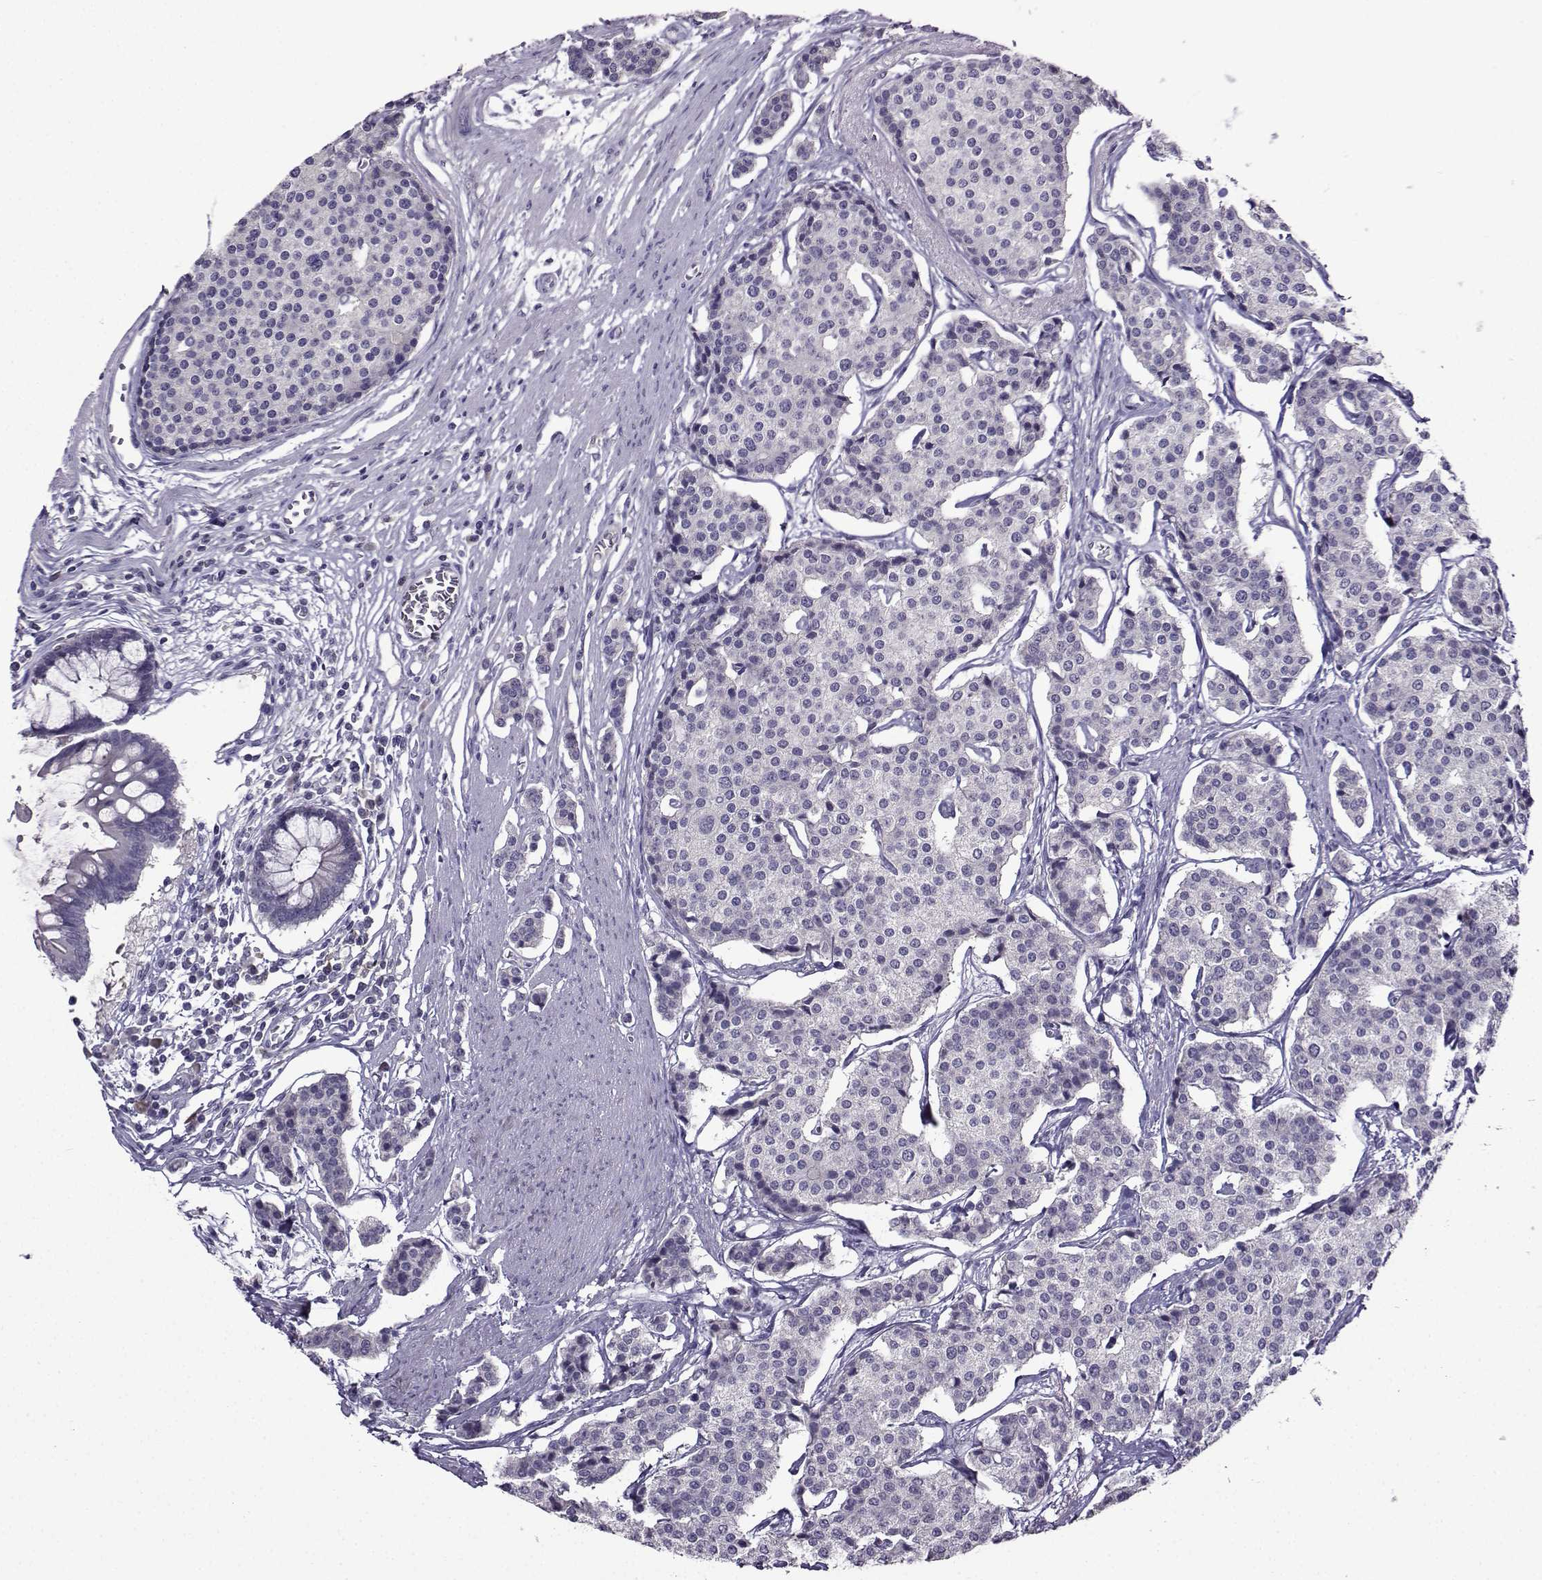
{"staining": {"intensity": "negative", "quantity": "none", "location": "none"}, "tissue": "carcinoid", "cell_type": "Tumor cells", "image_type": "cancer", "snomed": [{"axis": "morphology", "description": "Carcinoid, malignant, NOS"}, {"axis": "topography", "description": "Small intestine"}], "caption": "Immunohistochemical staining of human carcinoid (malignant) reveals no significant positivity in tumor cells.", "gene": "CRYBB1", "patient": {"sex": "female", "age": 65}}